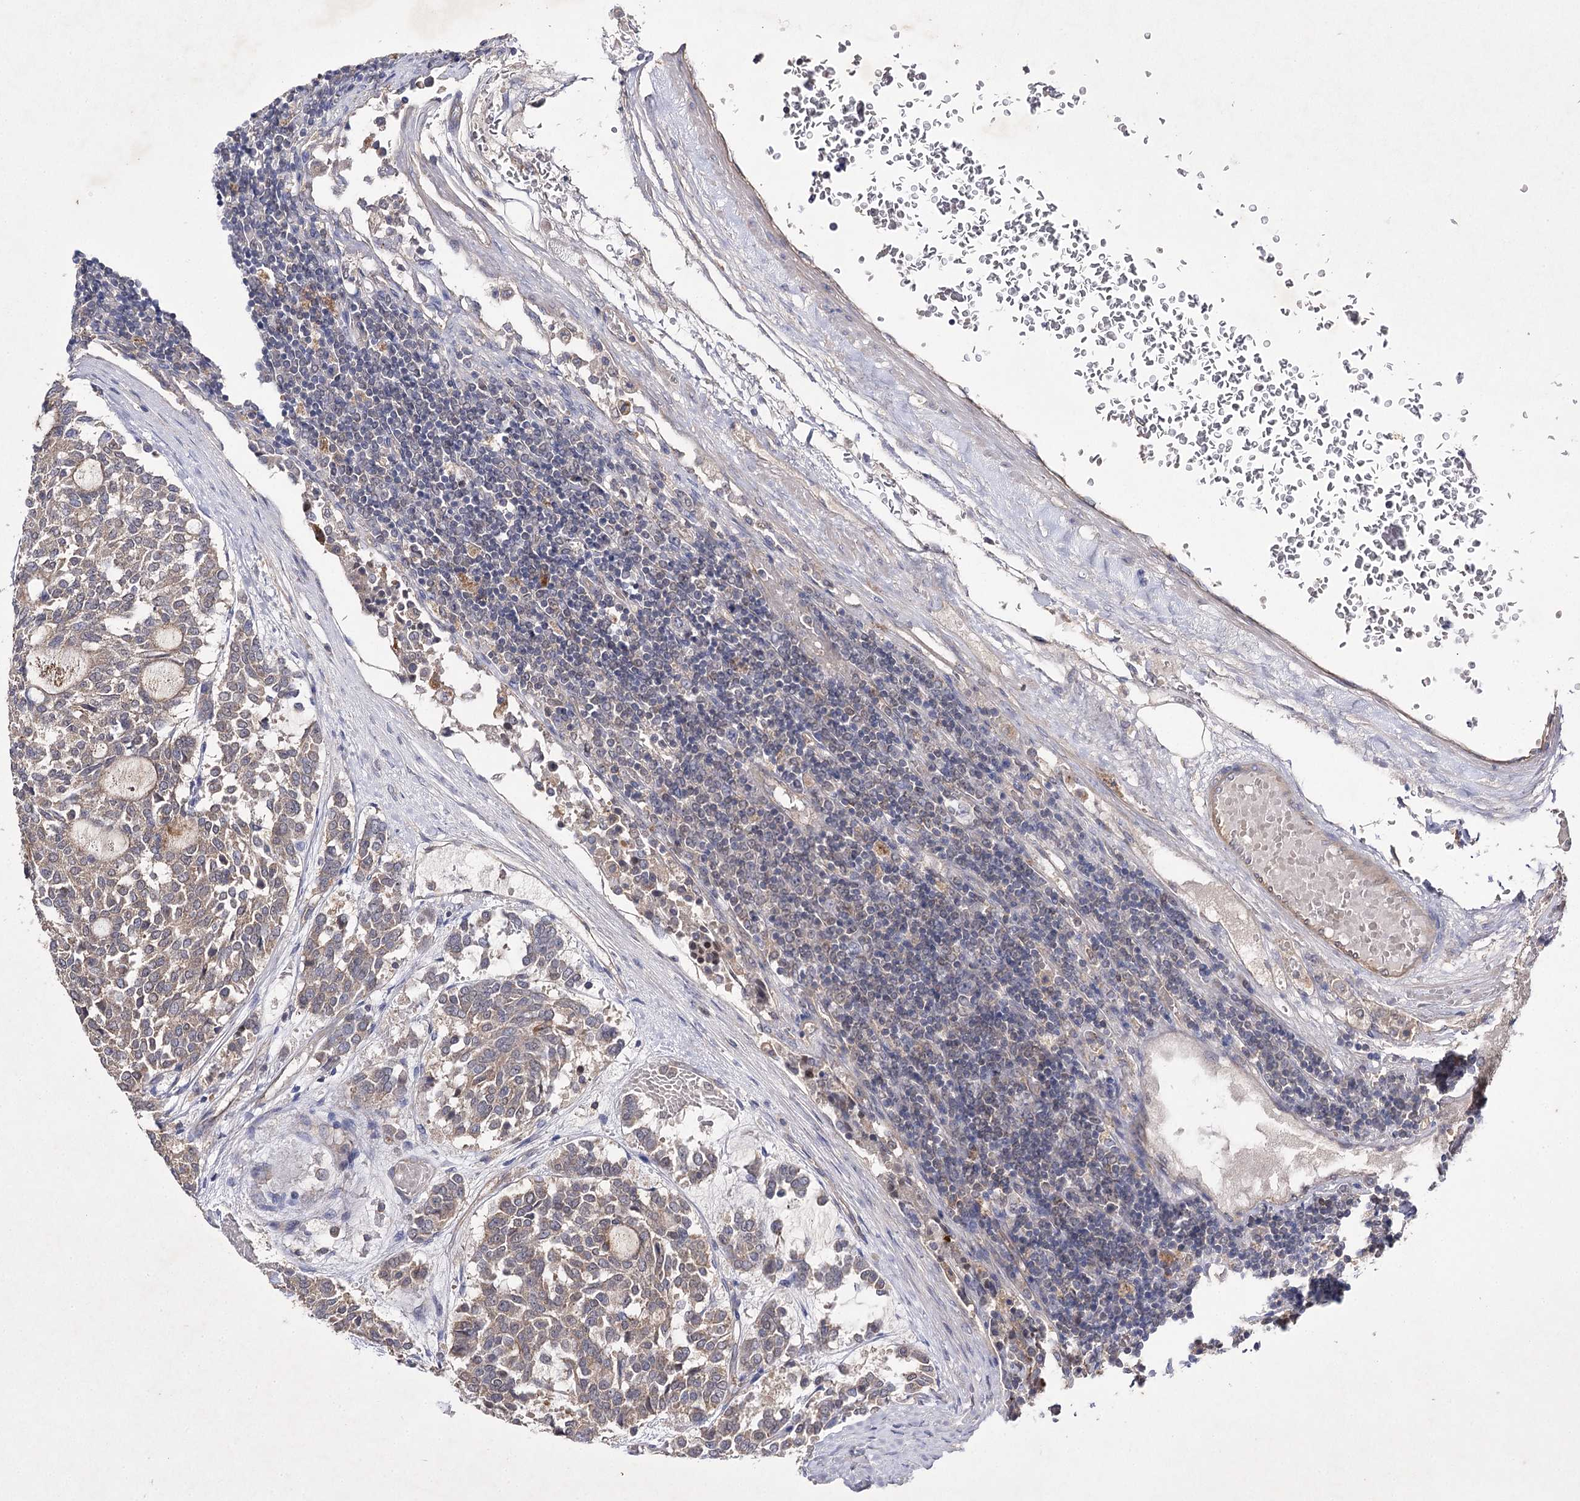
{"staining": {"intensity": "weak", "quantity": ">75%", "location": "cytoplasmic/membranous"}, "tissue": "carcinoid", "cell_type": "Tumor cells", "image_type": "cancer", "snomed": [{"axis": "morphology", "description": "Carcinoid, malignant, NOS"}, {"axis": "topography", "description": "Pancreas"}], "caption": "High-power microscopy captured an IHC photomicrograph of carcinoid (malignant), revealing weak cytoplasmic/membranous positivity in approximately >75% of tumor cells.", "gene": "BCR", "patient": {"sex": "female", "age": 54}}